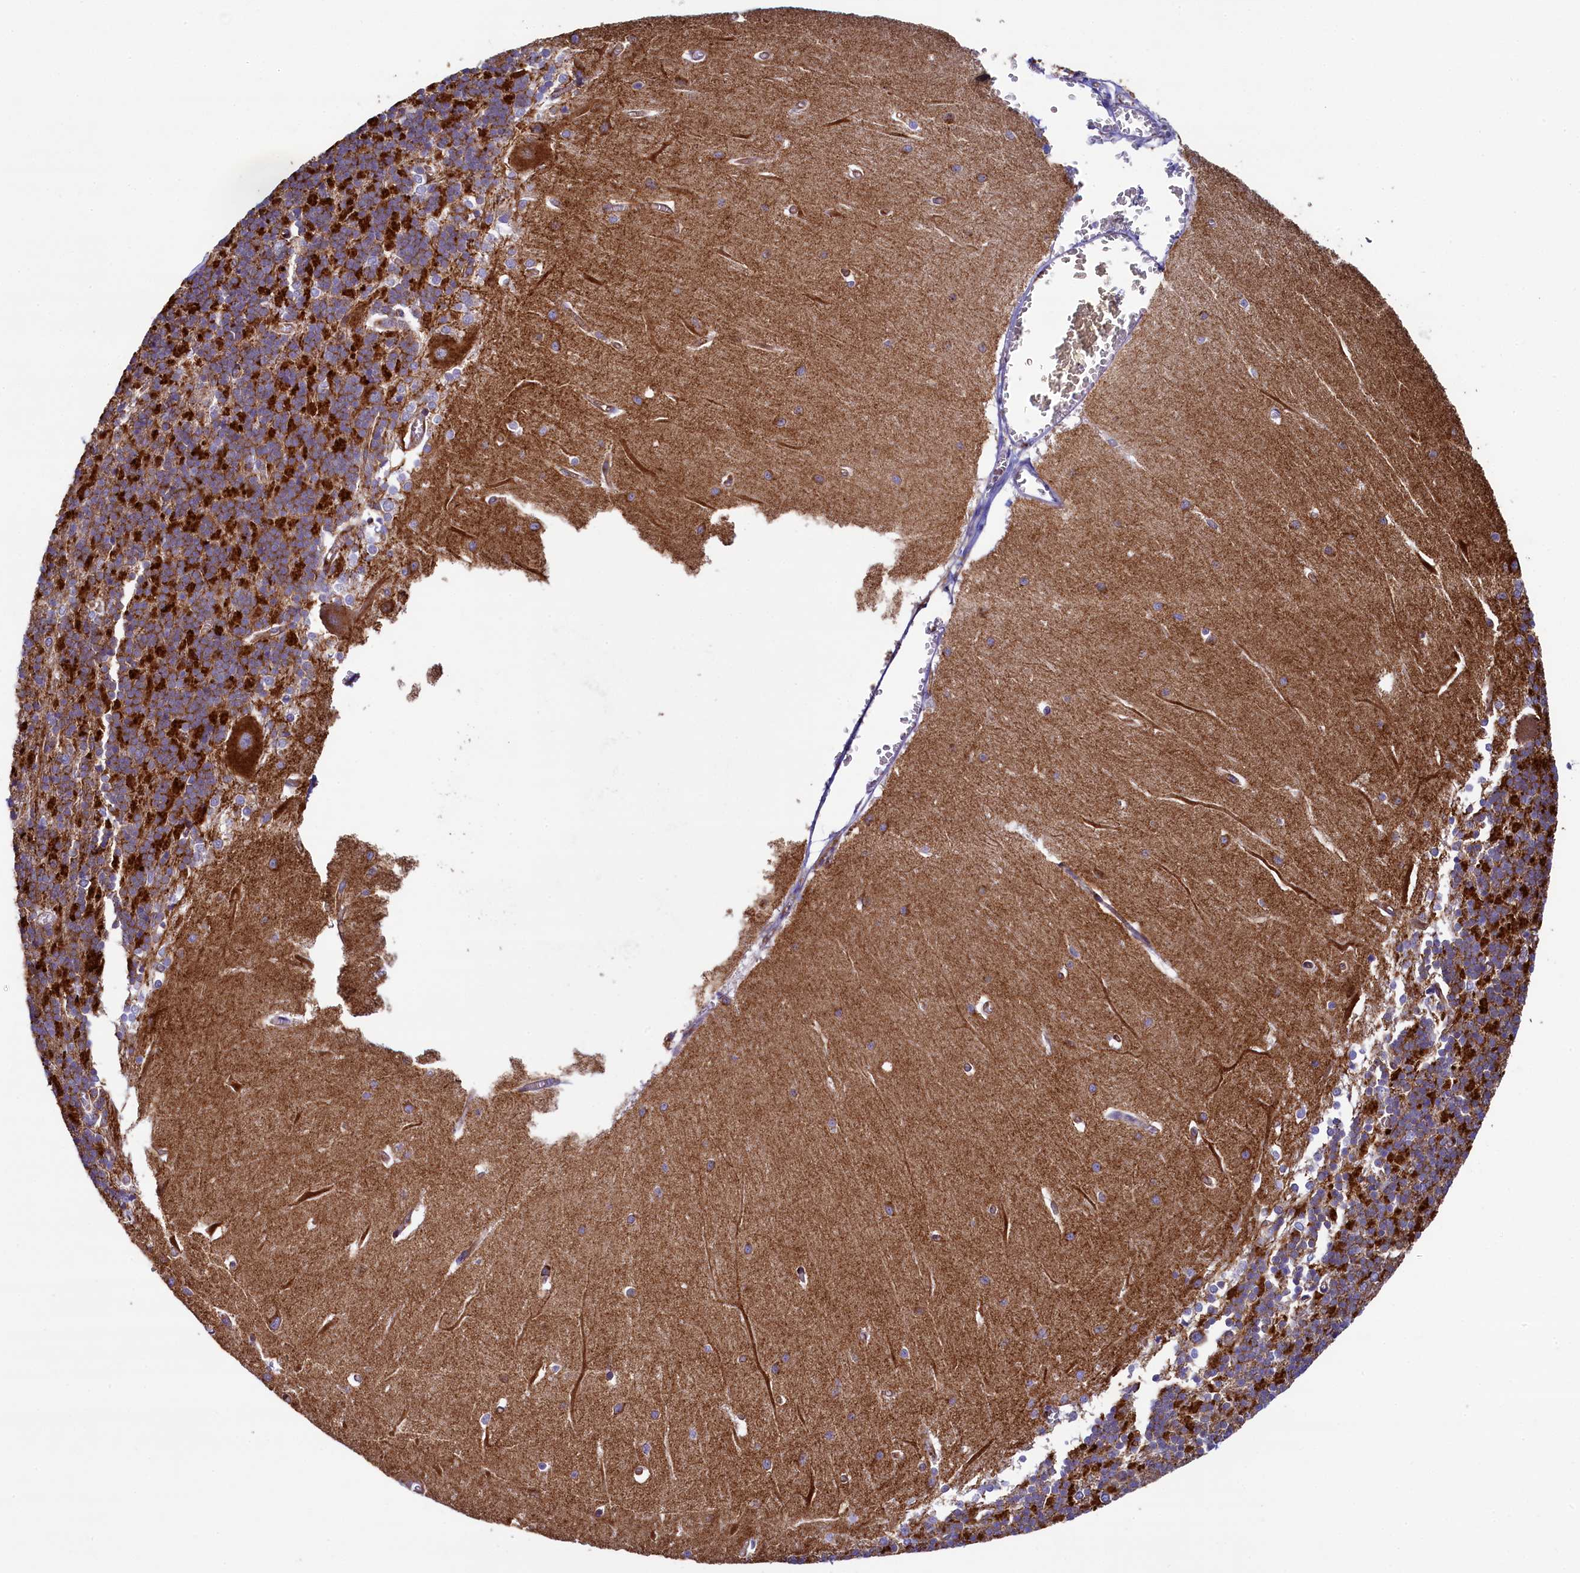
{"staining": {"intensity": "strong", "quantity": "<25%", "location": "cytoplasmic/membranous"}, "tissue": "cerebellum", "cell_type": "Cells in granular layer", "image_type": "normal", "snomed": [{"axis": "morphology", "description": "Normal tissue, NOS"}, {"axis": "topography", "description": "Cerebellum"}], "caption": "An image of human cerebellum stained for a protein displays strong cytoplasmic/membranous brown staining in cells in granular layer. The protein is stained brown, and the nuclei are stained in blue (DAB (3,3'-diaminobenzidine) IHC with brightfield microscopy, high magnification).", "gene": "GPR21", "patient": {"sex": "male", "age": 37}}